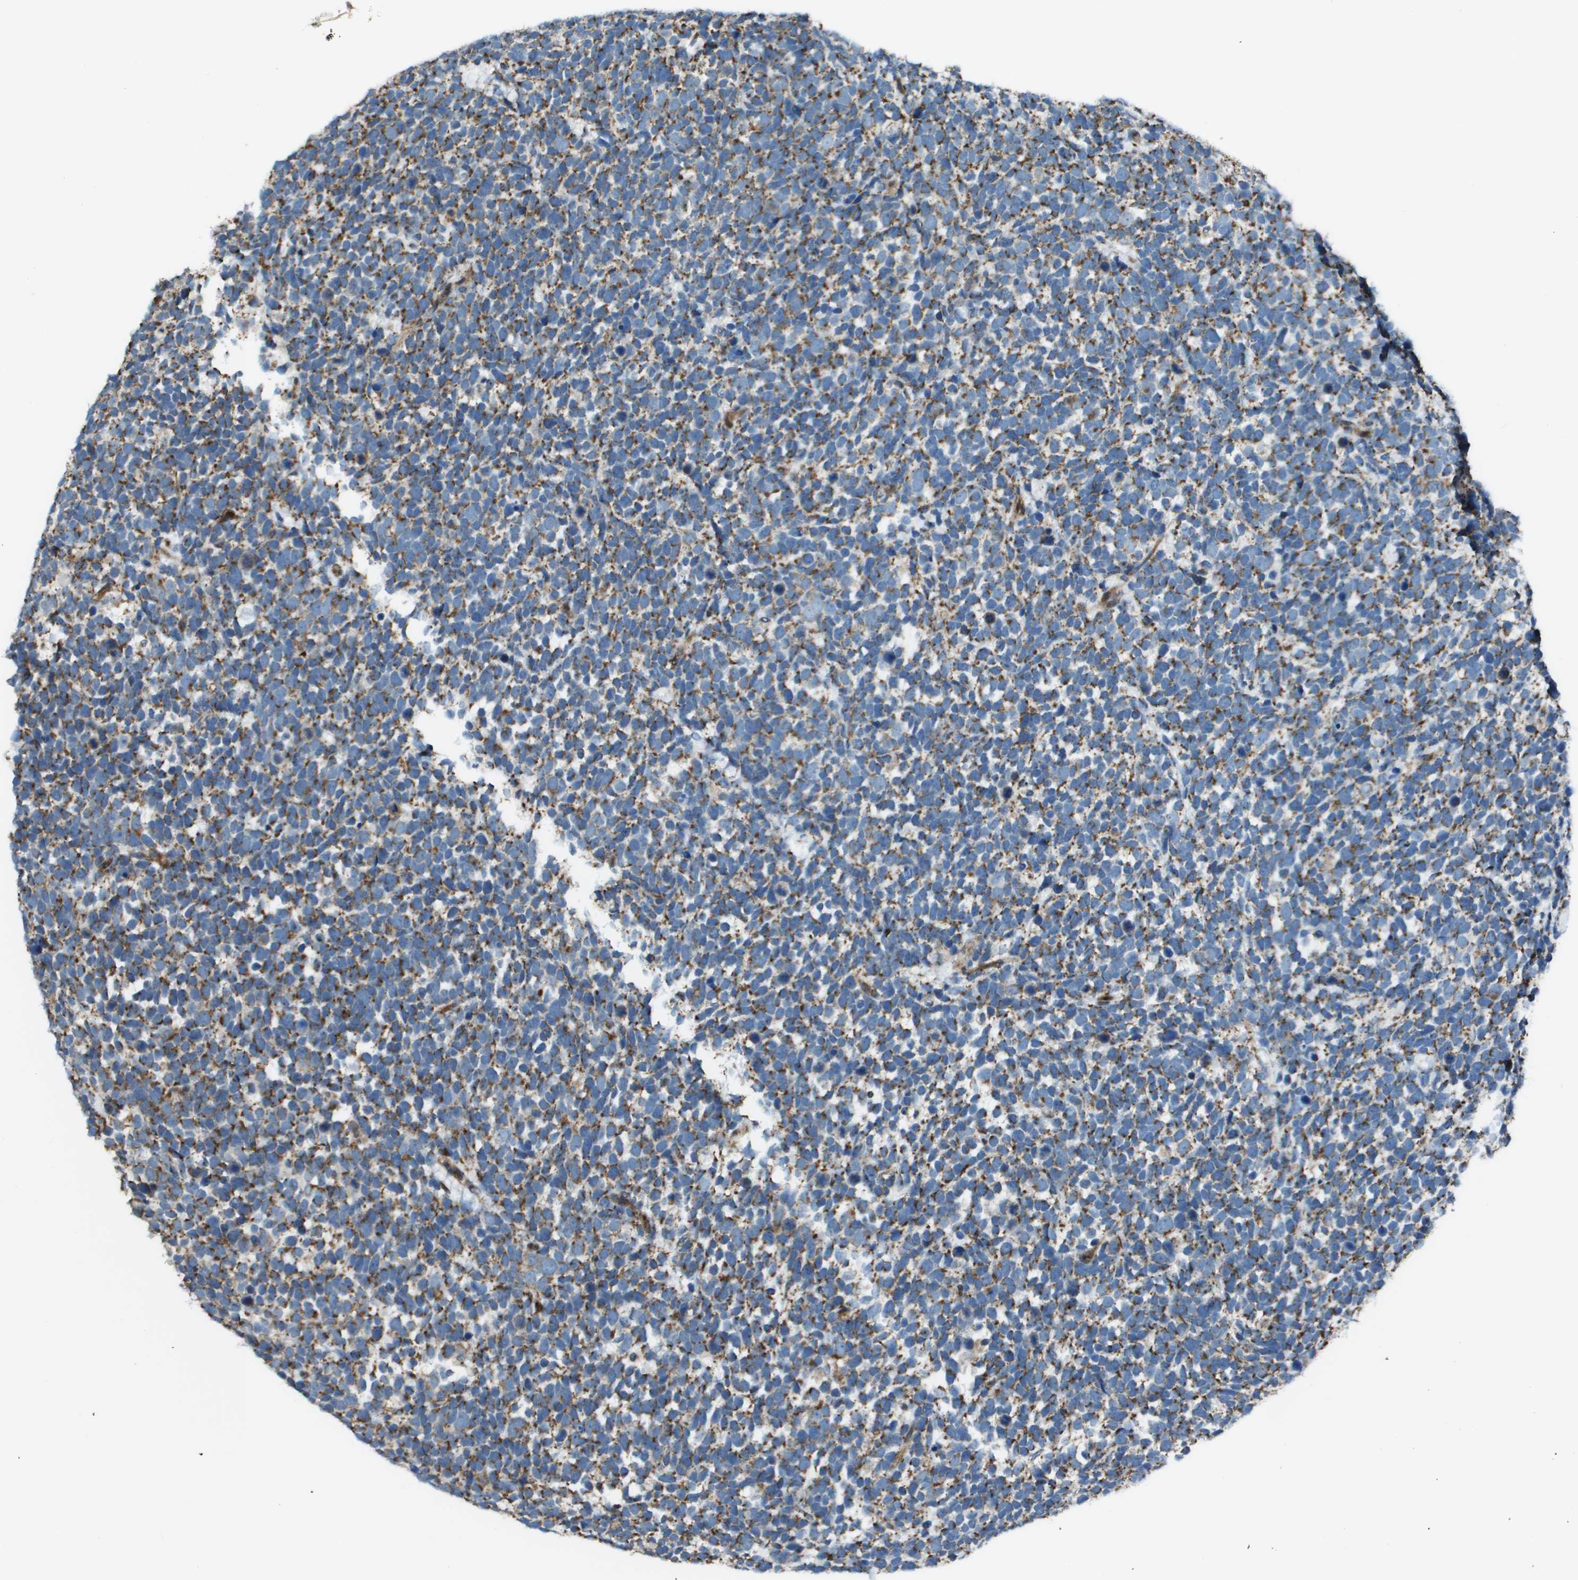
{"staining": {"intensity": "weak", "quantity": ">75%", "location": "cytoplasmic/membranous"}, "tissue": "urothelial cancer", "cell_type": "Tumor cells", "image_type": "cancer", "snomed": [{"axis": "morphology", "description": "Urothelial carcinoma, High grade"}, {"axis": "topography", "description": "Urinary bladder"}], "caption": "An immunohistochemistry histopathology image of tumor tissue is shown. Protein staining in brown labels weak cytoplasmic/membranous positivity in high-grade urothelial carcinoma within tumor cells.", "gene": "MGAT3", "patient": {"sex": "female", "age": 82}}